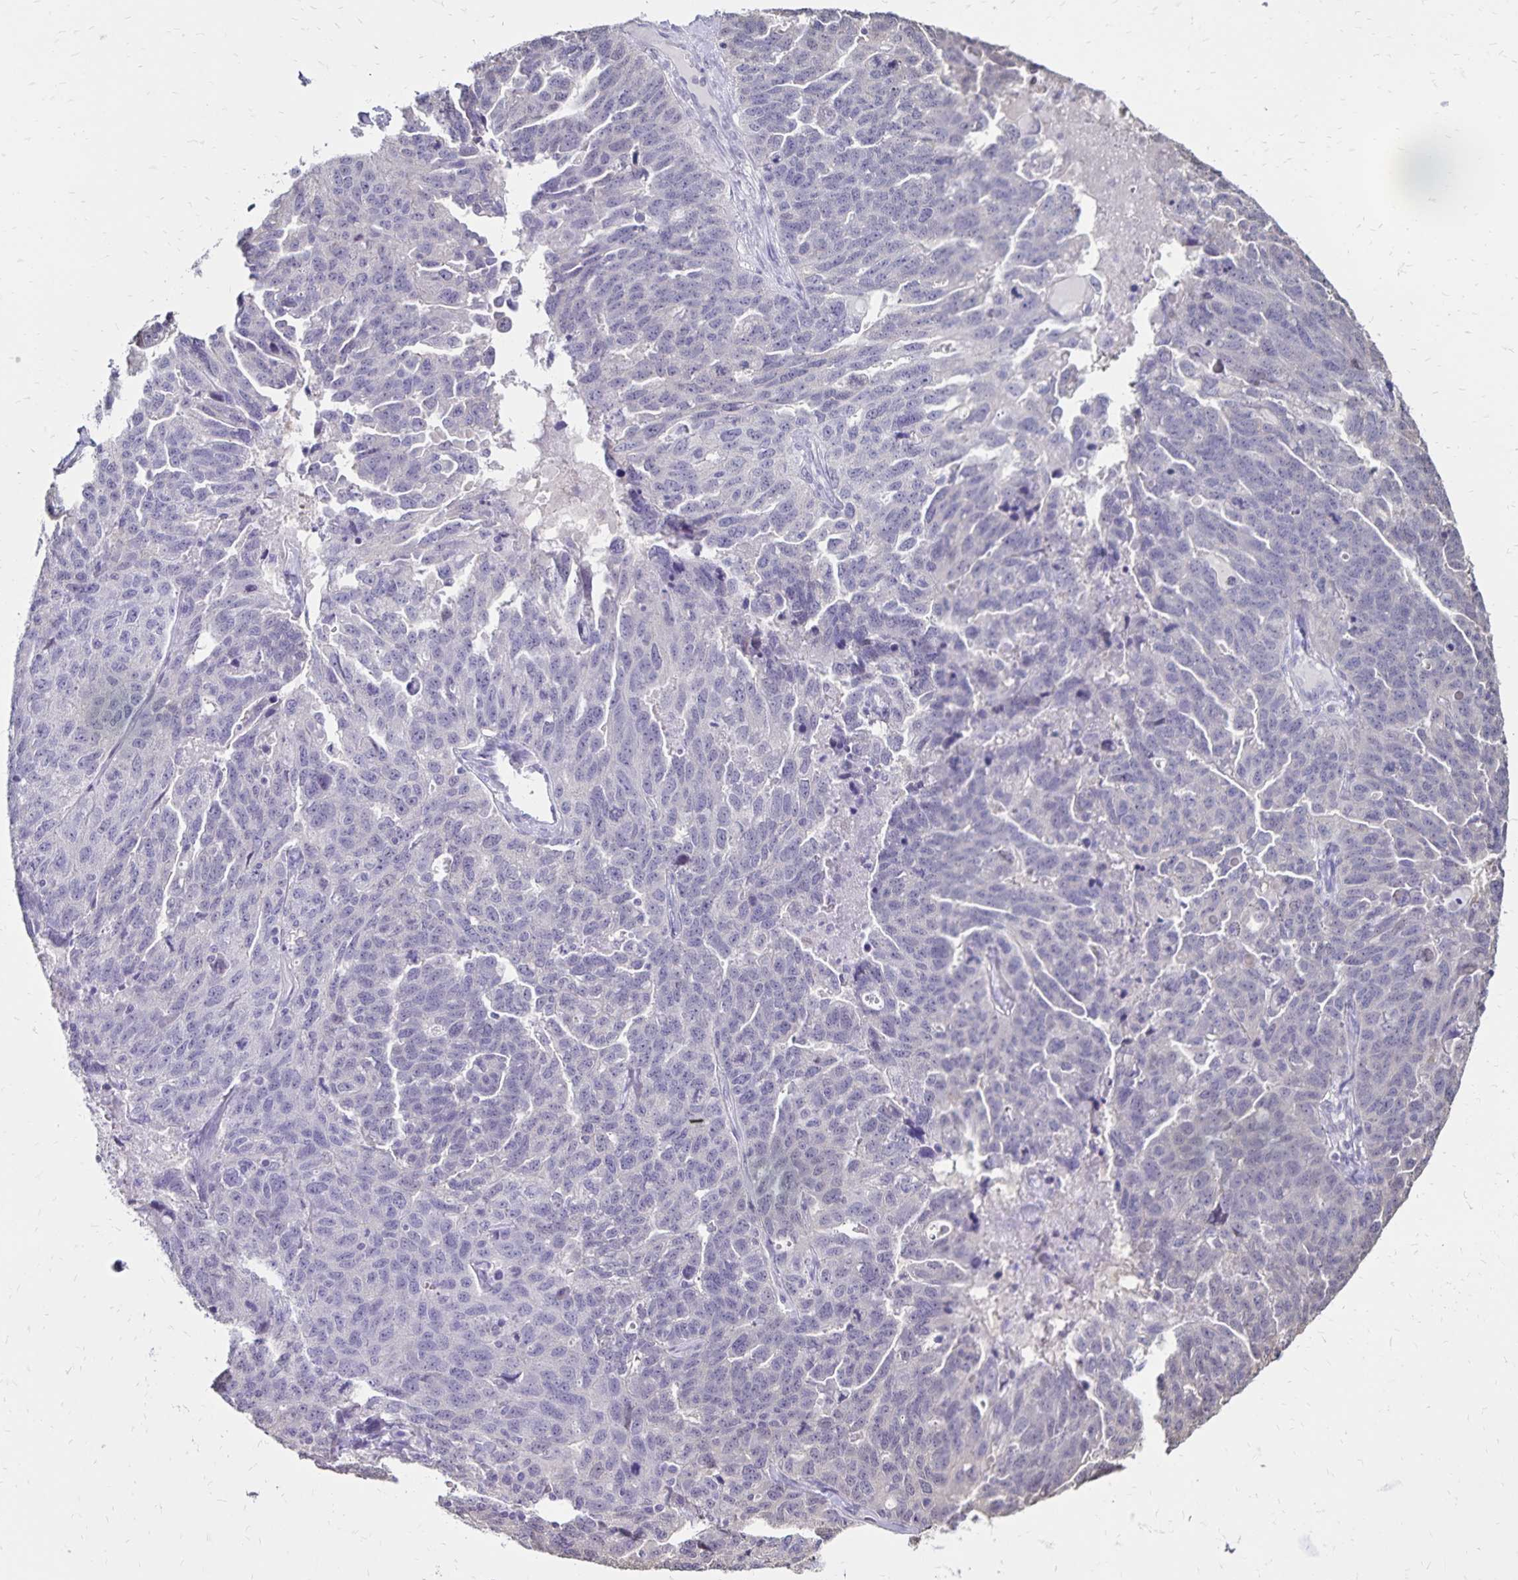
{"staining": {"intensity": "negative", "quantity": "none", "location": "none"}, "tissue": "ovarian cancer", "cell_type": "Tumor cells", "image_type": "cancer", "snomed": [{"axis": "morphology", "description": "Cystadenocarcinoma, serous, NOS"}, {"axis": "topography", "description": "Ovary"}], "caption": "An image of ovarian cancer (serous cystadenocarcinoma) stained for a protein exhibits no brown staining in tumor cells.", "gene": "SH3GL3", "patient": {"sex": "female", "age": 71}}